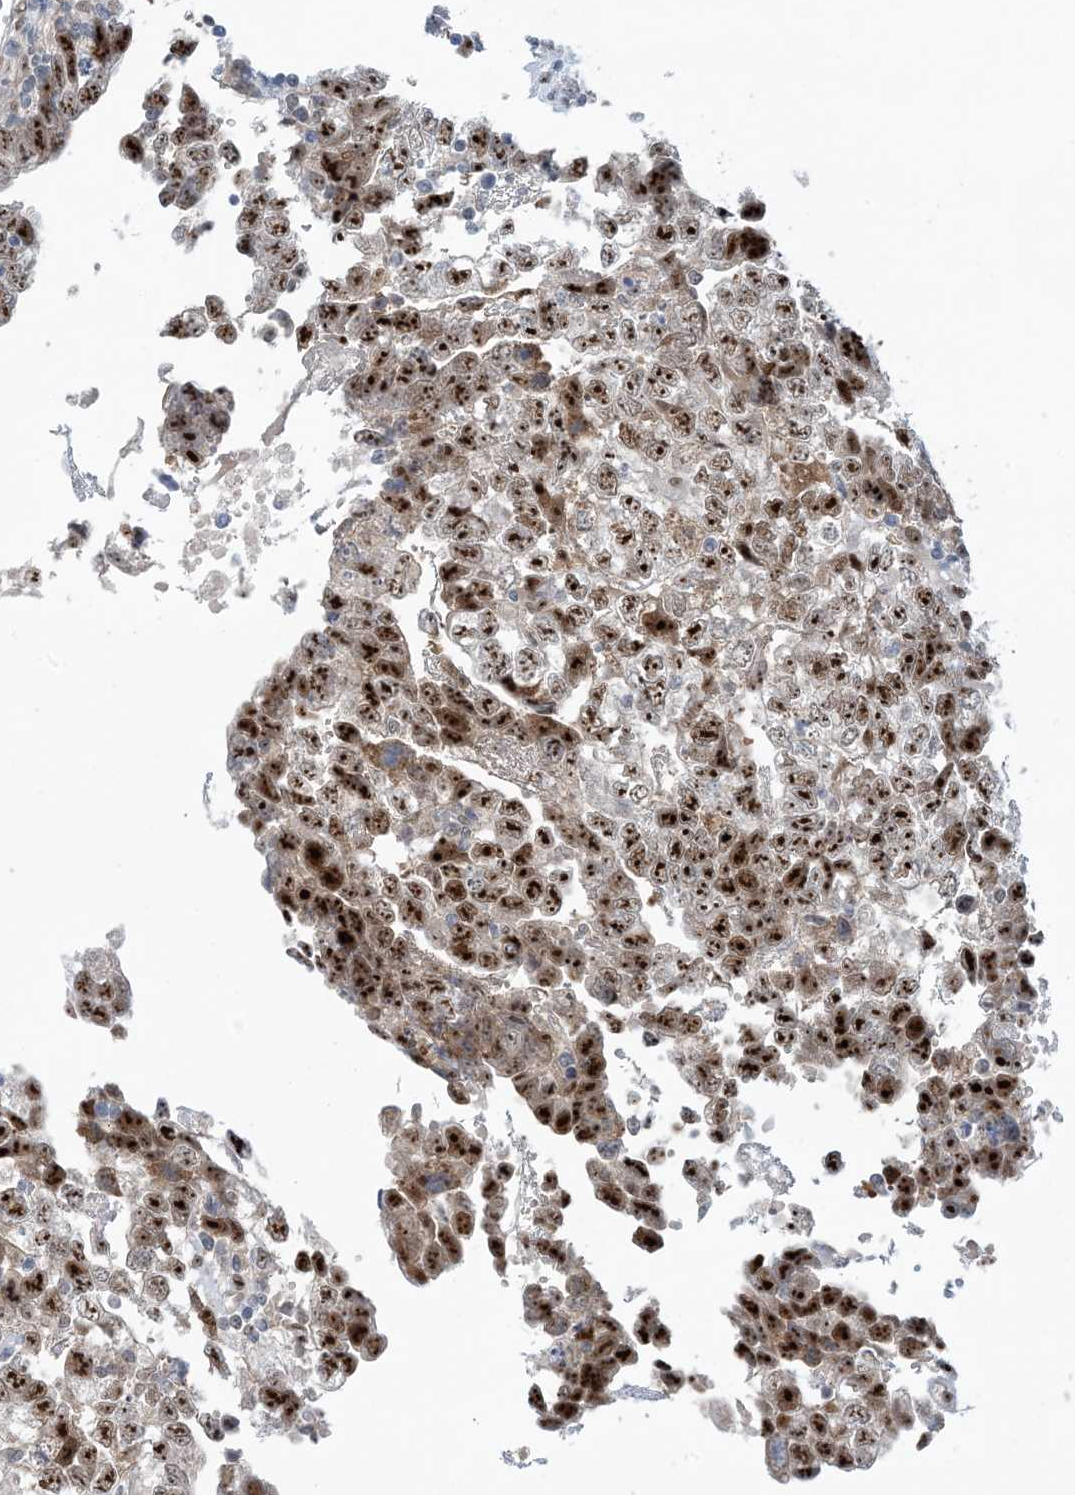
{"staining": {"intensity": "strong", "quantity": ">75%", "location": "nuclear"}, "tissue": "testis cancer", "cell_type": "Tumor cells", "image_type": "cancer", "snomed": [{"axis": "morphology", "description": "Carcinoma, Embryonal, NOS"}, {"axis": "topography", "description": "Testis"}], "caption": "The image demonstrates a brown stain indicating the presence of a protein in the nuclear of tumor cells in embryonal carcinoma (testis). The staining was performed using DAB (3,3'-diaminobenzidine) to visualize the protein expression in brown, while the nuclei were stained in blue with hematoxylin (Magnification: 20x).", "gene": "UBE2E1", "patient": {"sex": "male", "age": 37}}